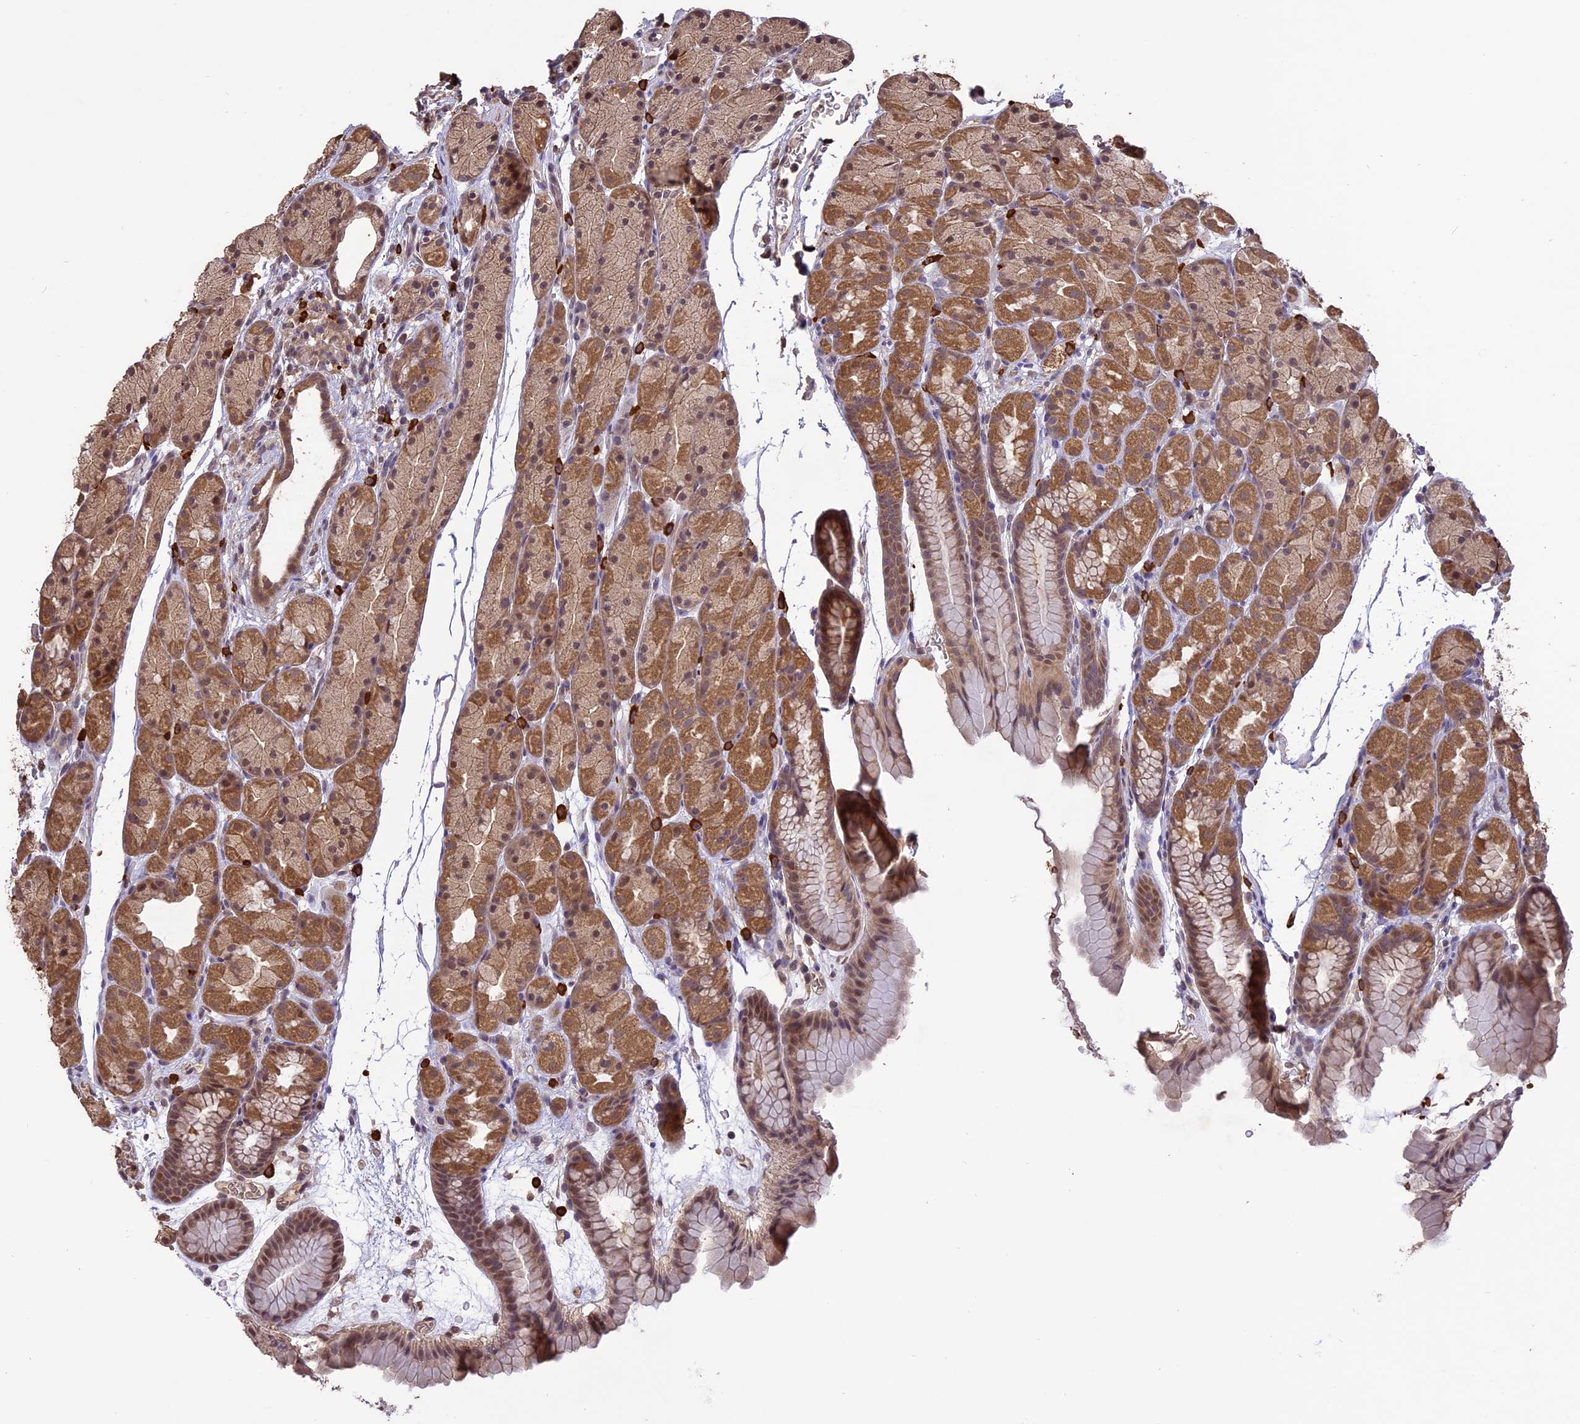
{"staining": {"intensity": "moderate", "quantity": "25%-75%", "location": "cytoplasmic/membranous"}, "tissue": "stomach", "cell_type": "Glandular cells", "image_type": "normal", "snomed": [{"axis": "morphology", "description": "Normal tissue, NOS"}, {"axis": "topography", "description": "Stomach, upper"}, {"axis": "topography", "description": "Stomach"}], "caption": "The image exhibits immunohistochemical staining of unremarkable stomach. There is moderate cytoplasmic/membranous positivity is present in approximately 25%-75% of glandular cells.", "gene": "TIGD7", "patient": {"sex": "male", "age": 47}}